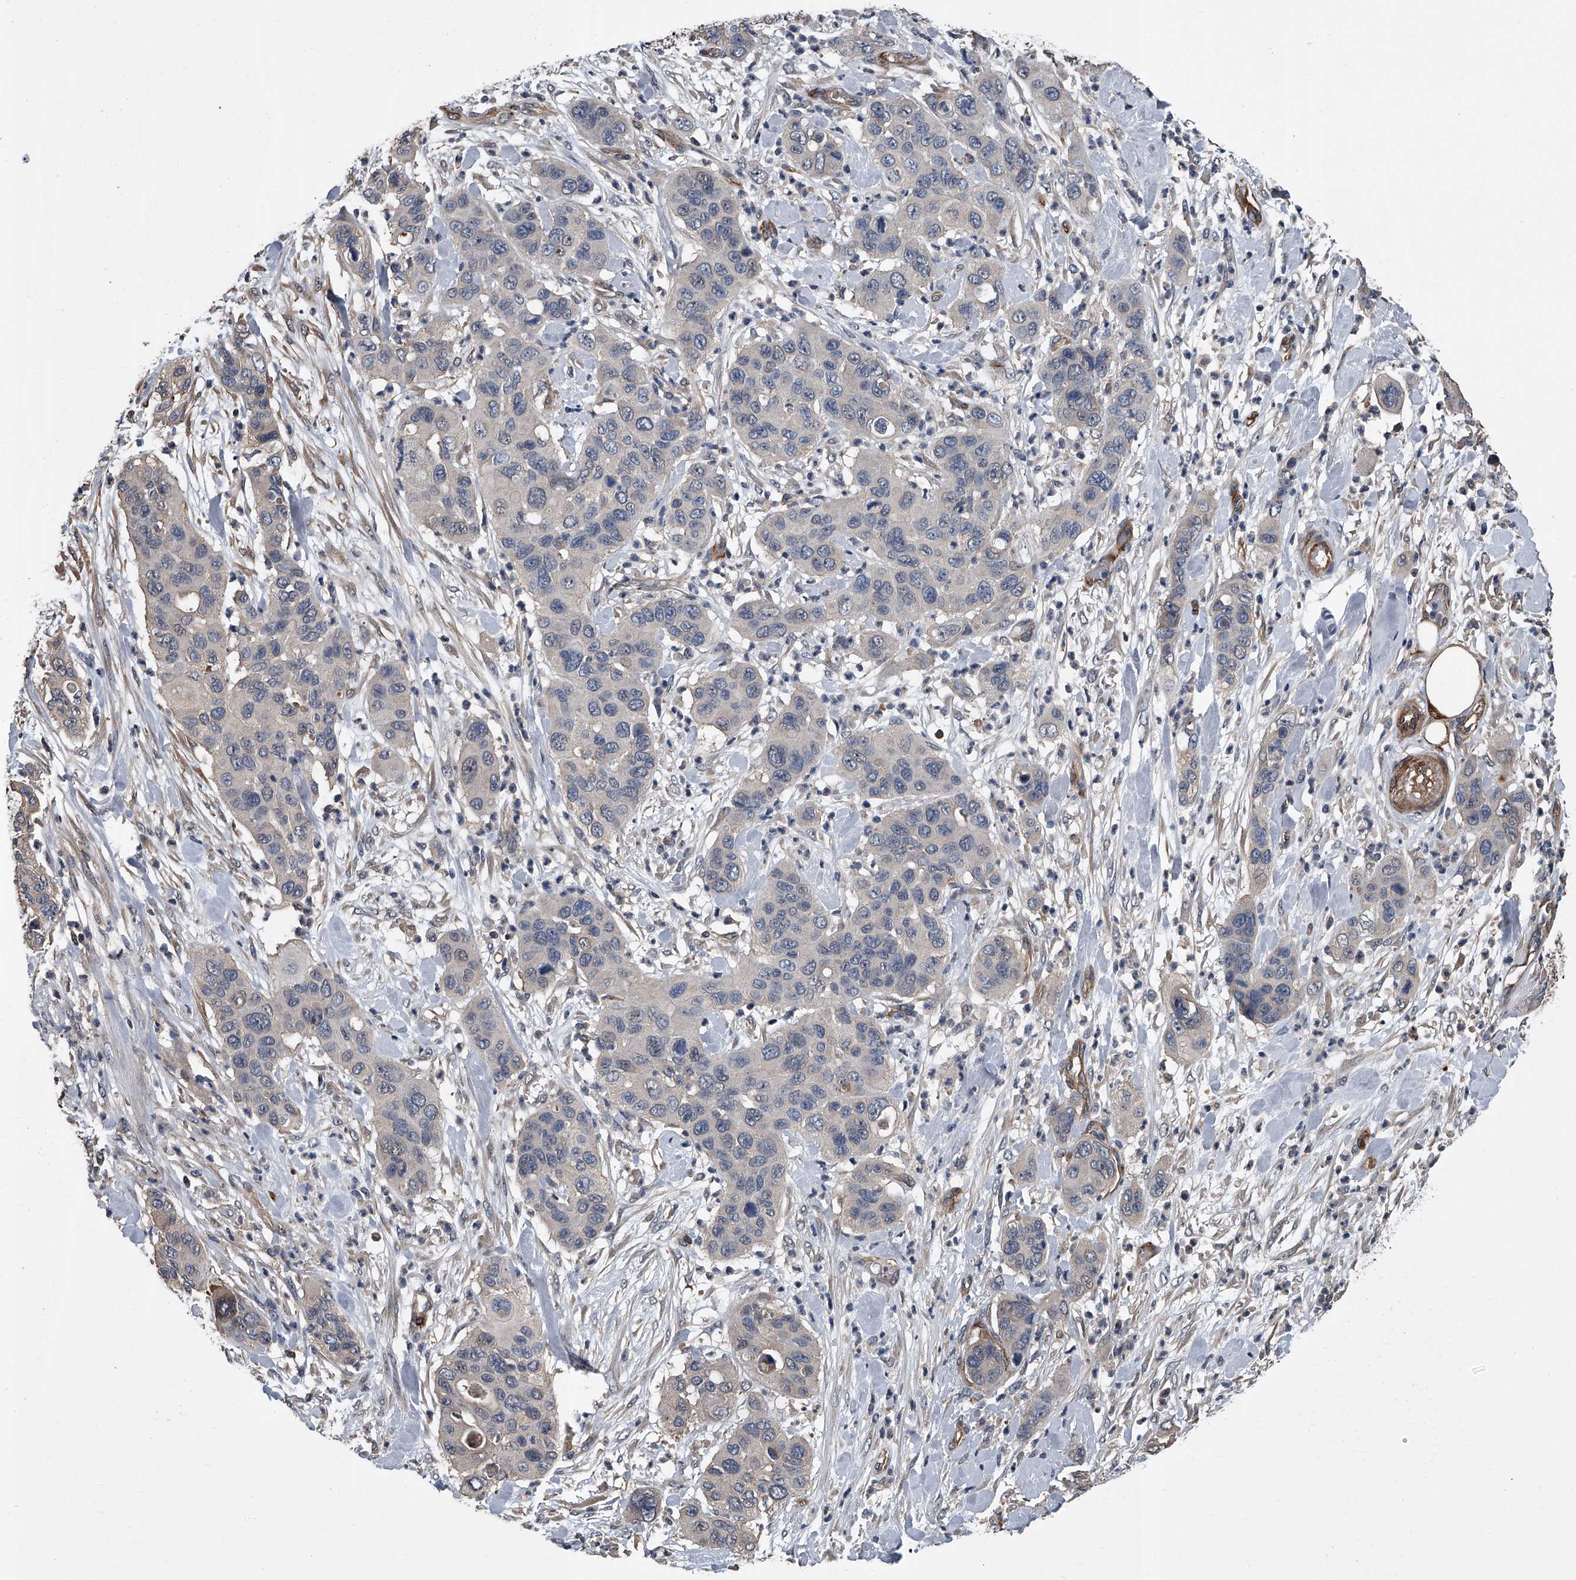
{"staining": {"intensity": "negative", "quantity": "none", "location": "none"}, "tissue": "pancreatic cancer", "cell_type": "Tumor cells", "image_type": "cancer", "snomed": [{"axis": "morphology", "description": "Adenocarcinoma, NOS"}, {"axis": "topography", "description": "Pancreas"}], "caption": "Tumor cells show no significant protein staining in pancreatic cancer.", "gene": "LDLRAD2", "patient": {"sex": "female", "age": 71}}